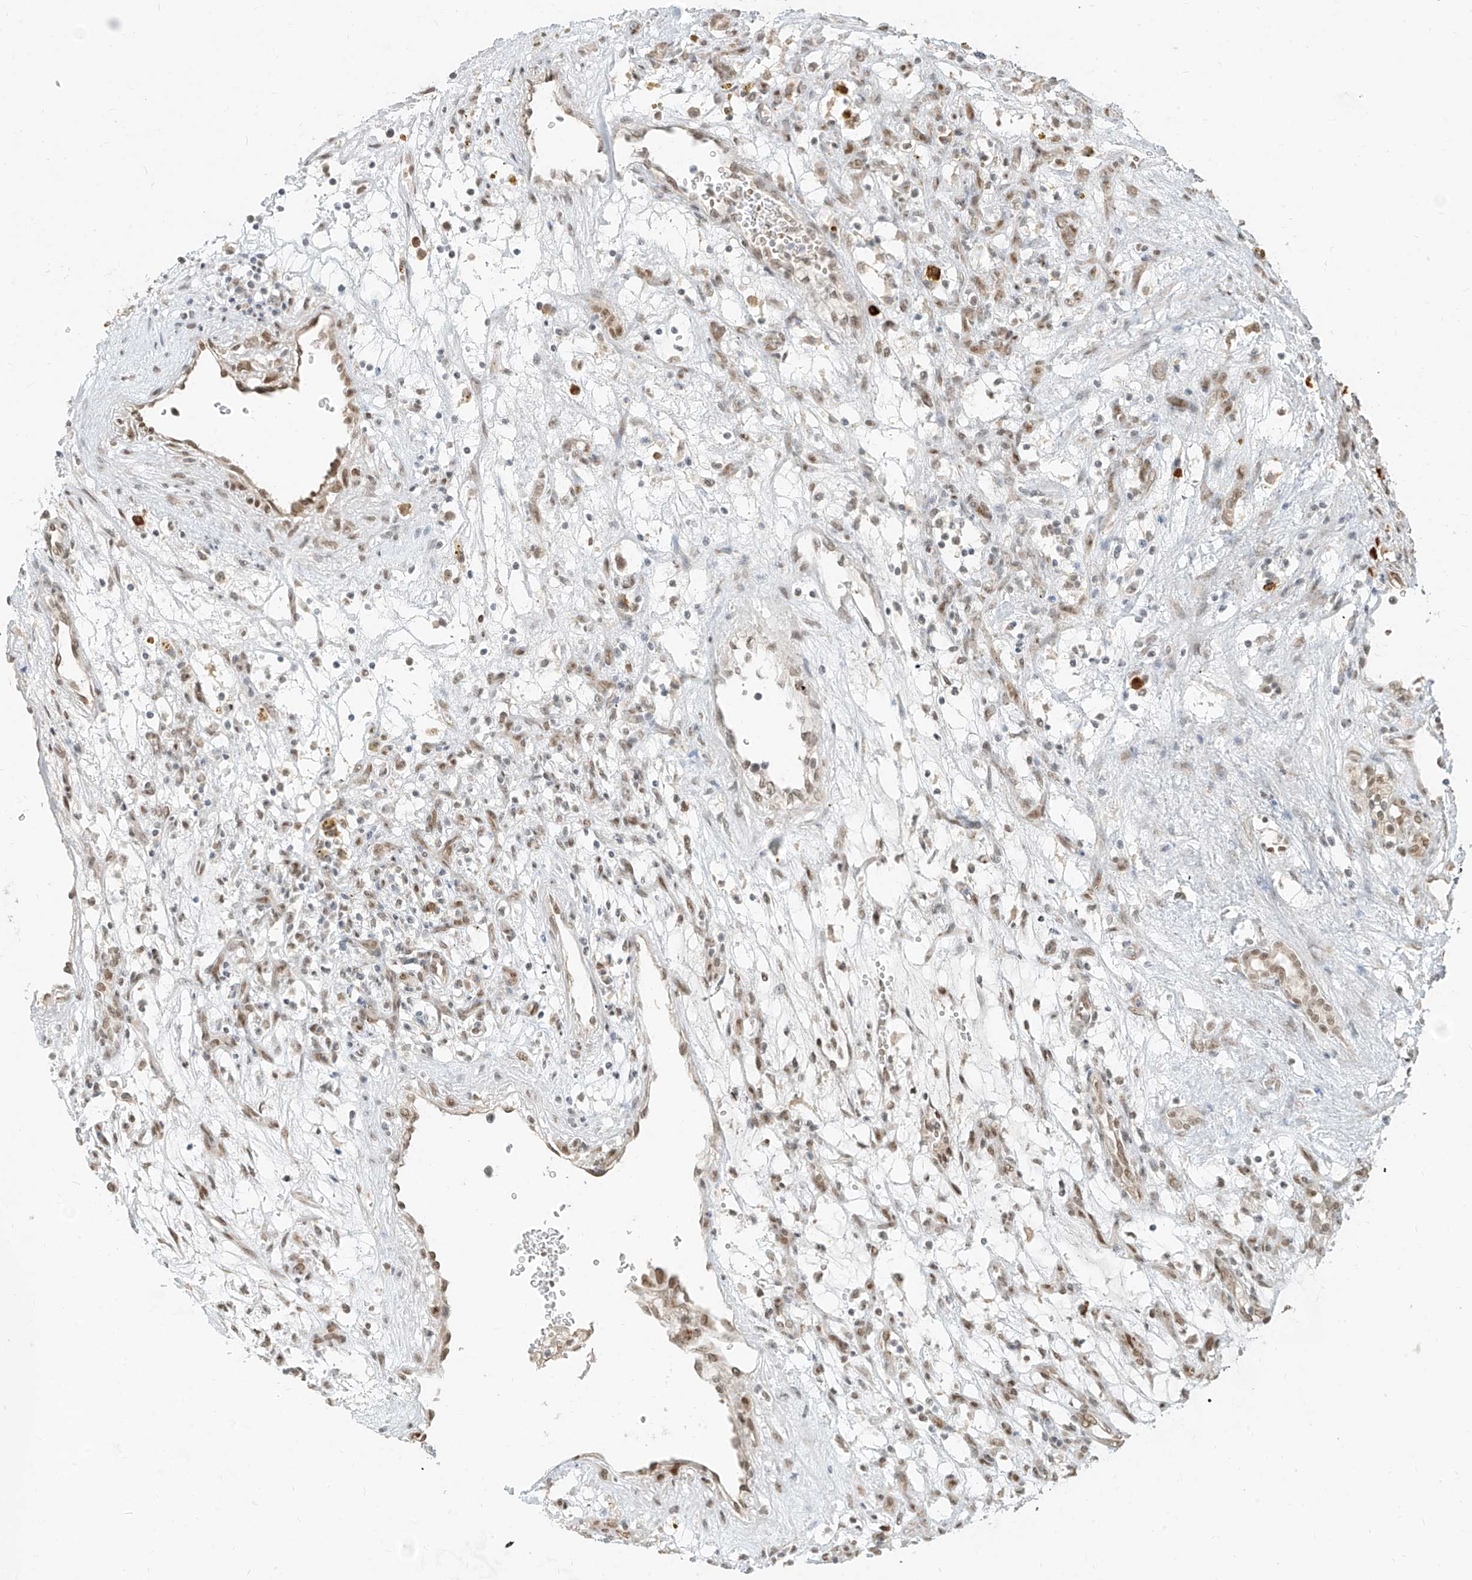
{"staining": {"intensity": "weak", "quantity": ">75%", "location": "nuclear"}, "tissue": "renal cancer", "cell_type": "Tumor cells", "image_type": "cancer", "snomed": [{"axis": "morphology", "description": "Adenocarcinoma, NOS"}, {"axis": "topography", "description": "Kidney"}], "caption": "A brown stain highlights weak nuclear positivity of a protein in human renal adenocarcinoma tumor cells. The staining is performed using DAB brown chromogen to label protein expression. The nuclei are counter-stained blue using hematoxylin.", "gene": "ZMYM2", "patient": {"sex": "female", "age": 57}}